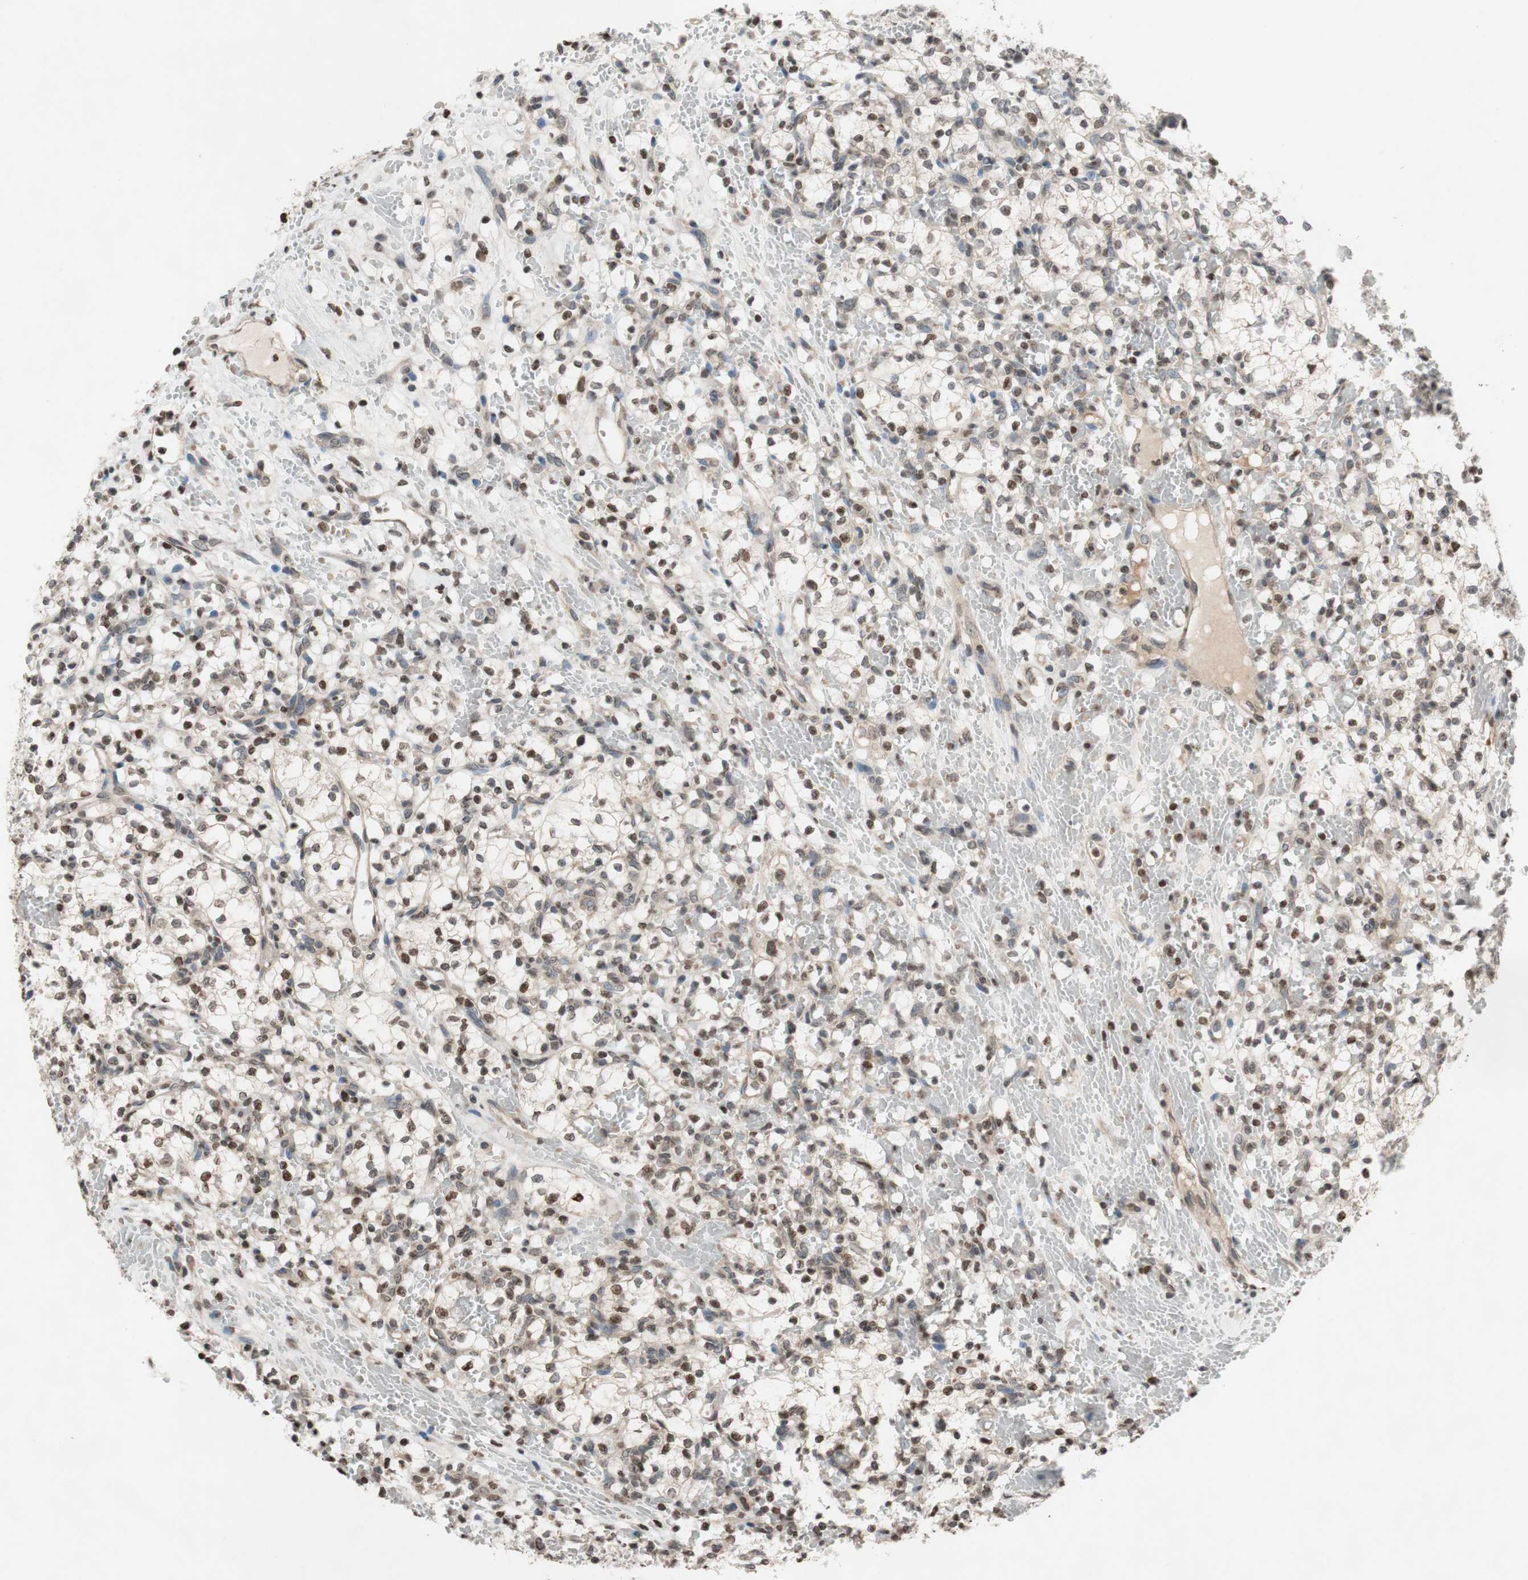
{"staining": {"intensity": "moderate", "quantity": ">75%", "location": "nuclear"}, "tissue": "renal cancer", "cell_type": "Tumor cells", "image_type": "cancer", "snomed": [{"axis": "morphology", "description": "Adenocarcinoma, NOS"}, {"axis": "topography", "description": "Kidney"}], "caption": "Adenocarcinoma (renal) stained for a protein (brown) exhibits moderate nuclear positive expression in approximately >75% of tumor cells.", "gene": "MCM6", "patient": {"sex": "female", "age": 60}}